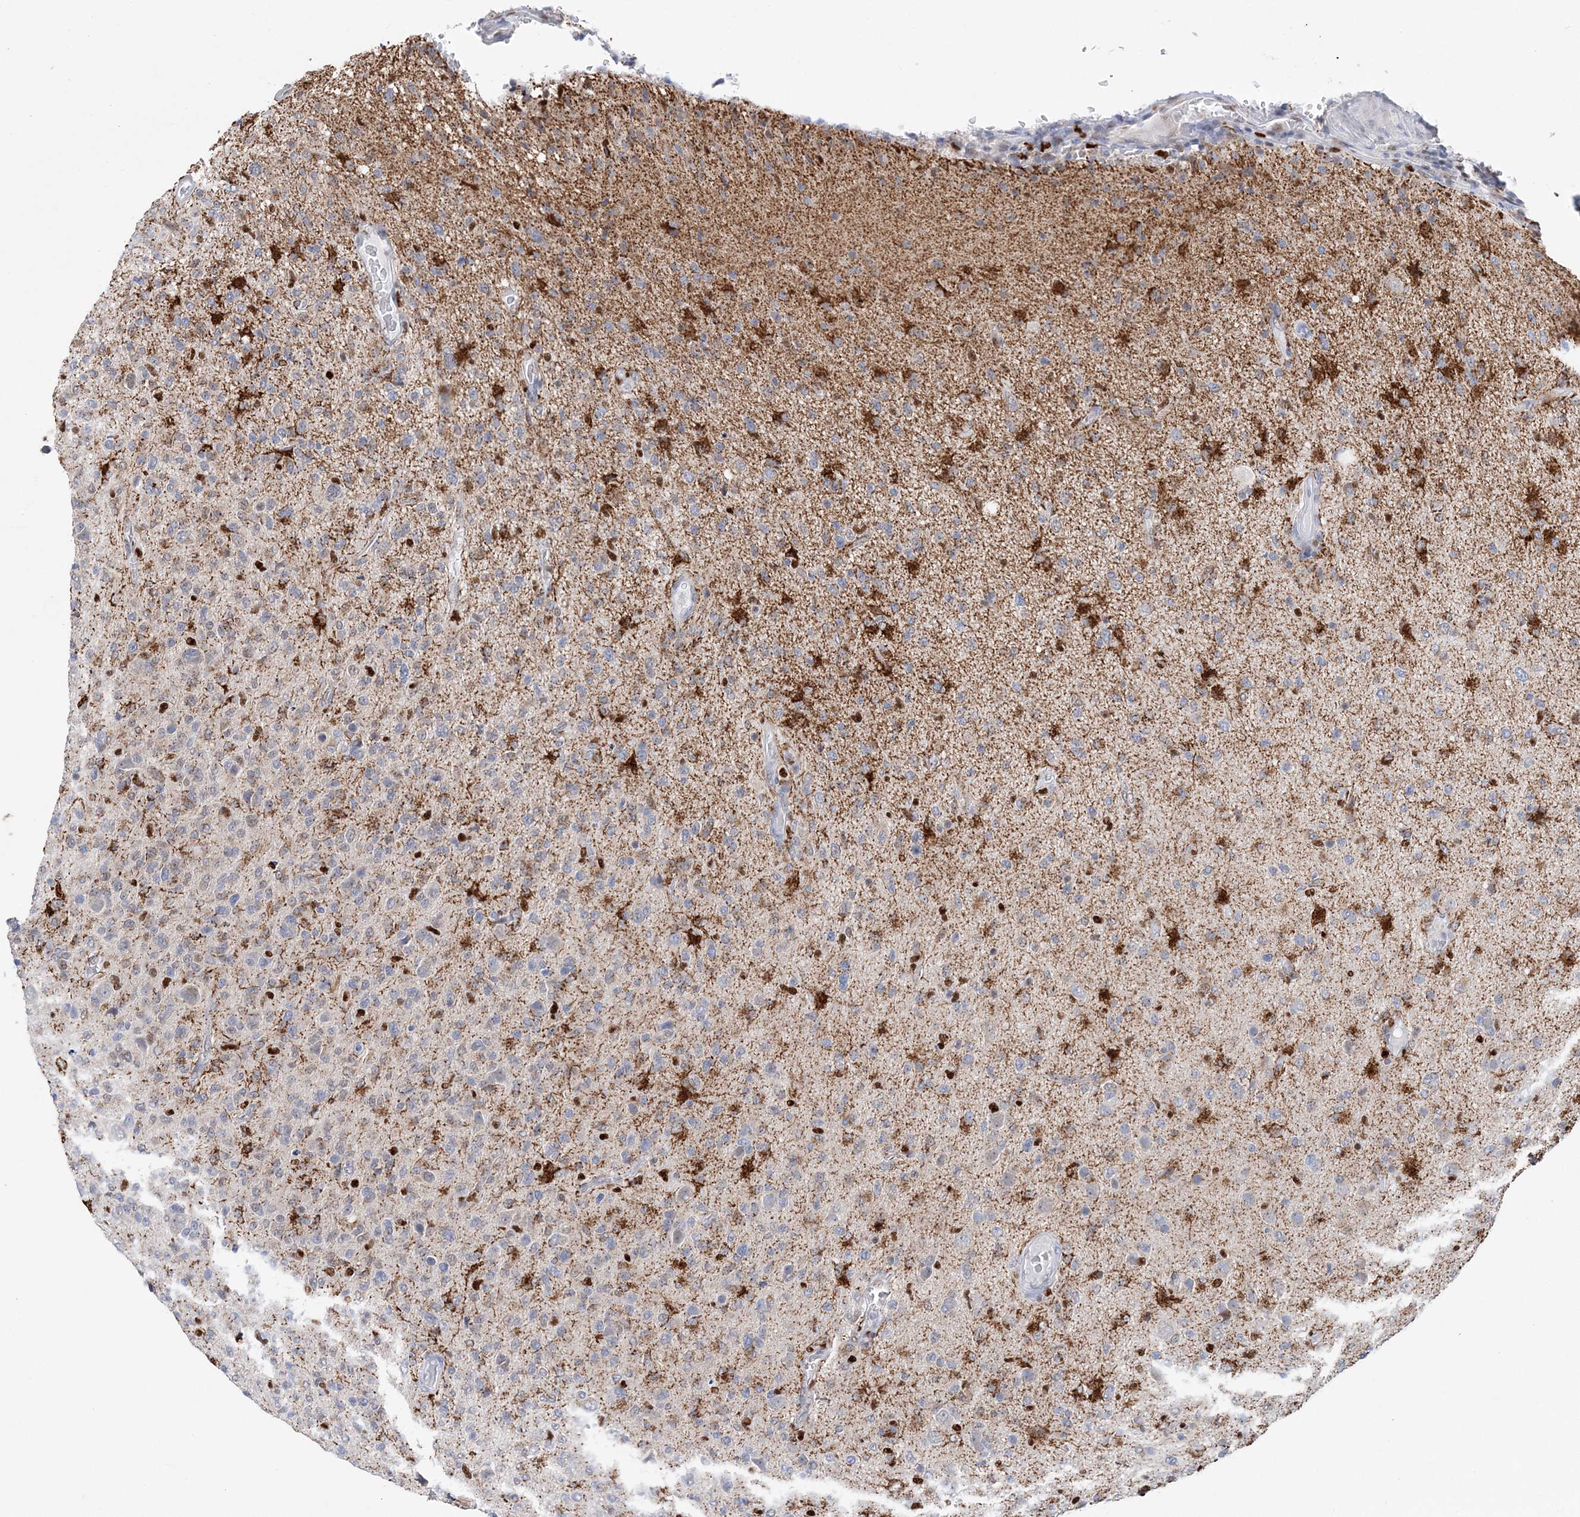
{"staining": {"intensity": "negative", "quantity": "none", "location": "none"}, "tissue": "glioma", "cell_type": "Tumor cells", "image_type": "cancer", "snomed": [{"axis": "morphology", "description": "Glioma, malignant, High grade"}, {"axis": "topography", "description": "Brain"}], "caption": "Tumor cells are negative for protein expression in human glioma. (DAB immunohistochemistry visualized using brightfield microscopy, high magnification).", "gene": "NIT2", "patient": {"sex": "female", "age": 57}}